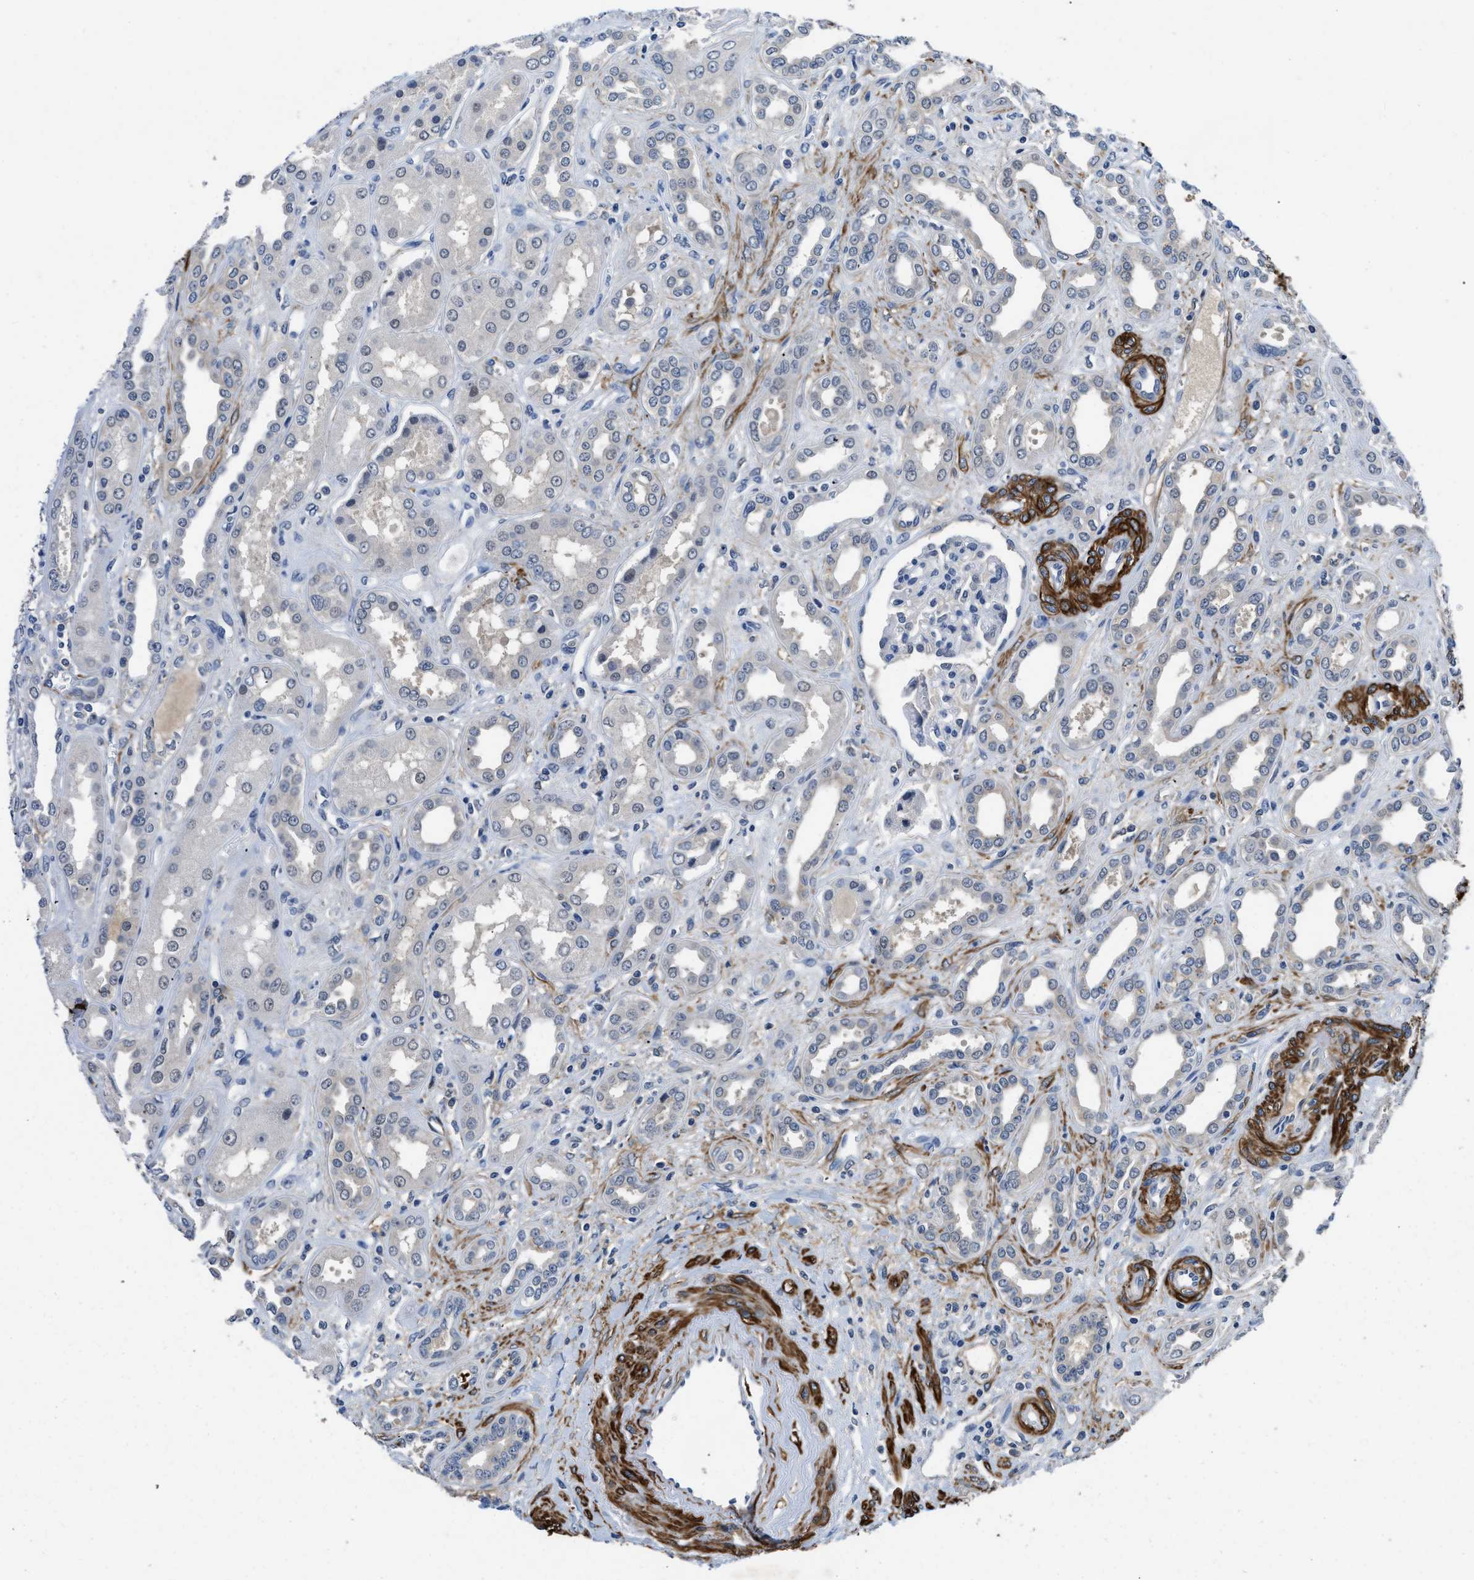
{"staining": {"intensity": "negative", "quantity": "none", "location": "none"}, "tissue": "kidney", "cell_type": "Cells in glomeruli", "image_type": "normal", "snomed": [{"axis": "morphology", "description": "Normal tissue, NOS"}, {"axis": "topography", "description": "Kidney"}], "caption": "An immunohistochemistry histopathology image of unremarkable kidney is shown. There is no staining in cells in glomeruli of kidney.", "gene": "LANCL2", "patient": {"sex": "male", "age": 59}}